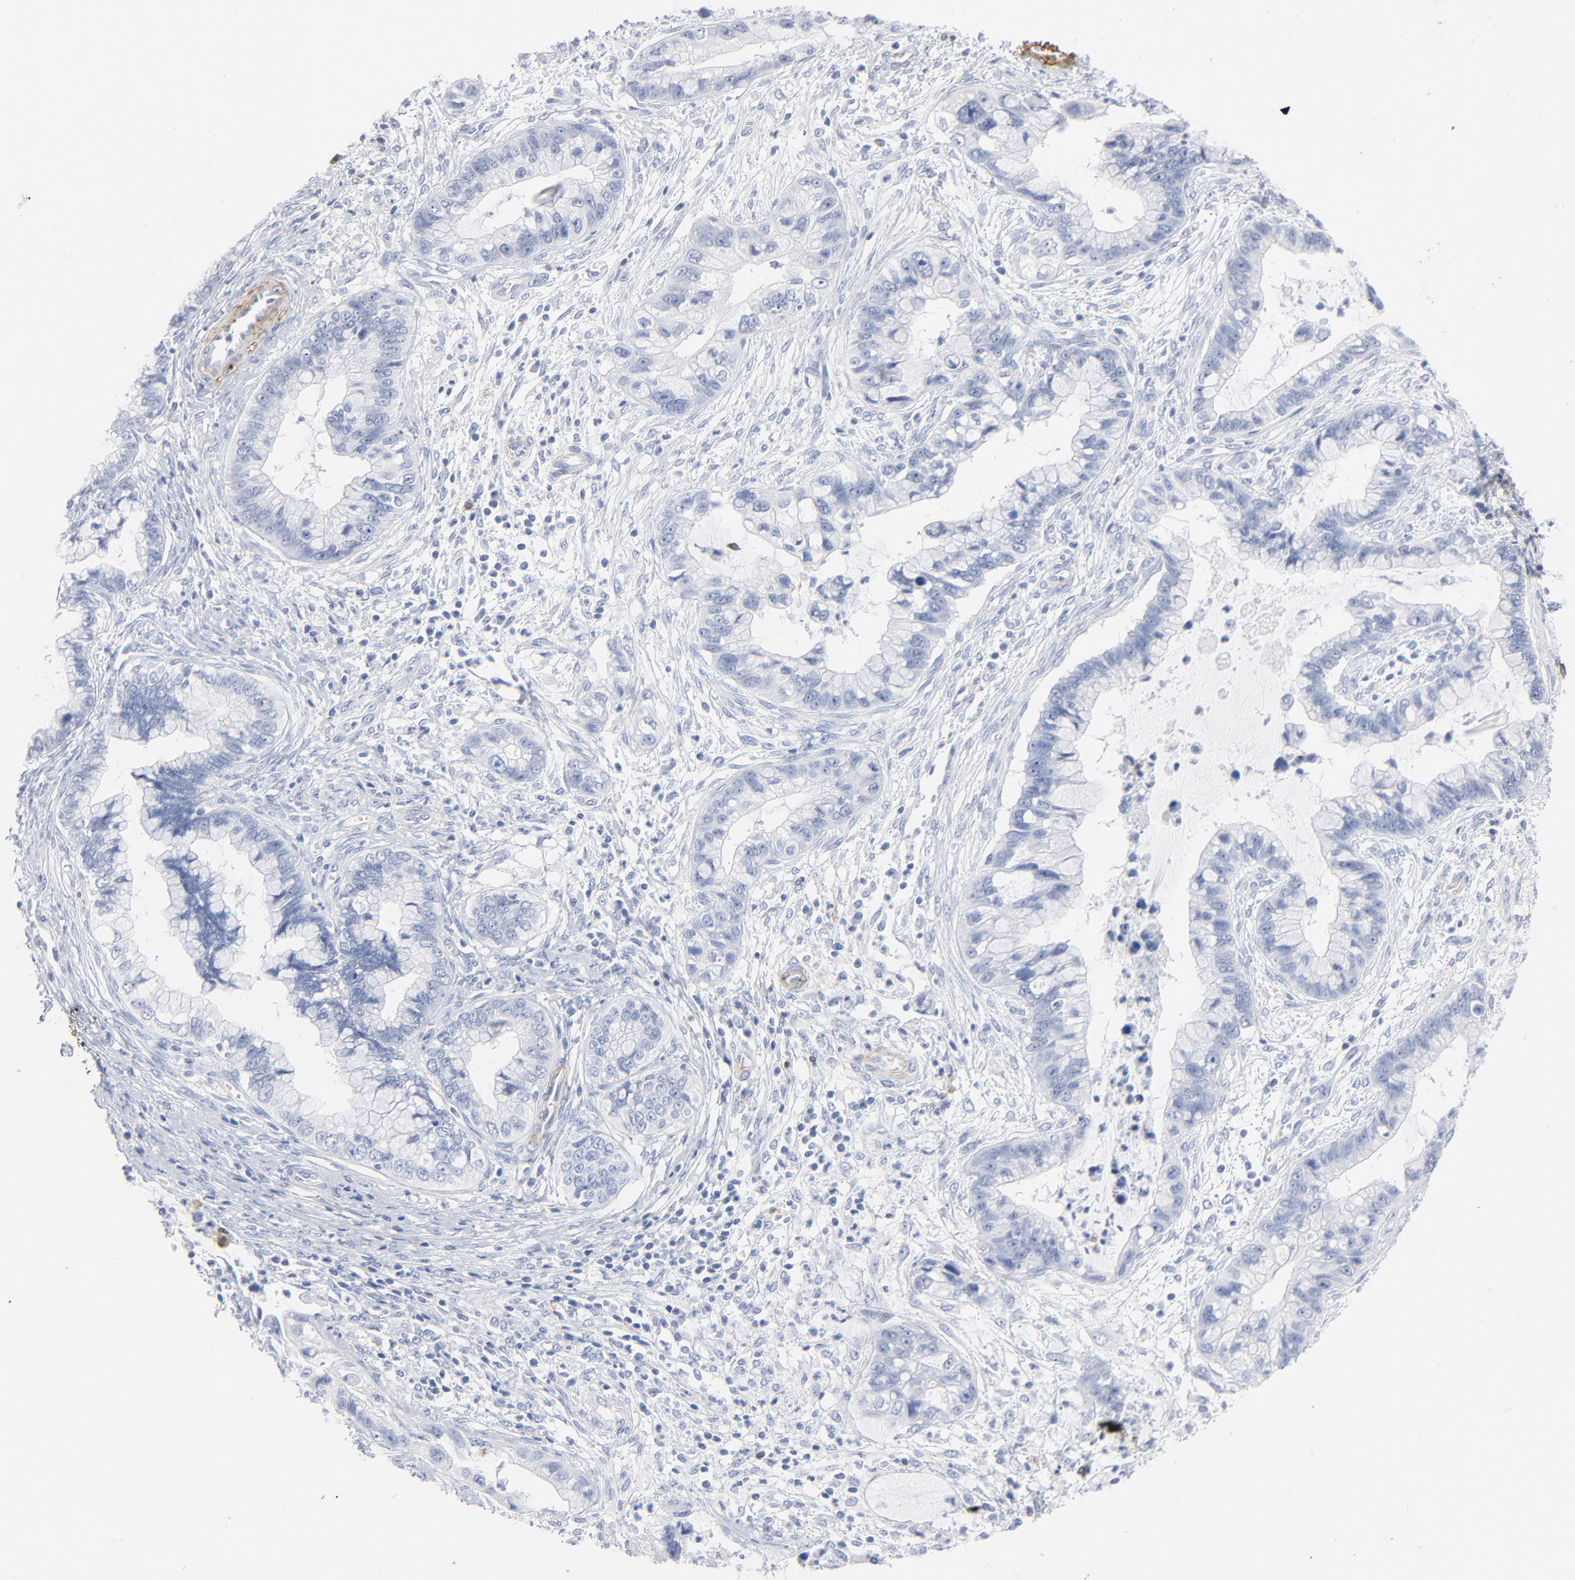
{"staining": {"intensity": "negative", "quantity": "none", "location": "none"}, "tissue": "cervical cancer", "cell_type": "Tumor cells", "image_type": "cancer", "snomed": [{"axis": "morphology", "description": "Adenocarcinoma, NOS"}, {"axis": "topography", "description": "Cervix"}], "caption": "Tumor cells show no significant positivity in cervical adenocarcinoma.", "gene": "AGTR1", "patient": {"sex": "female", "age": 44}}